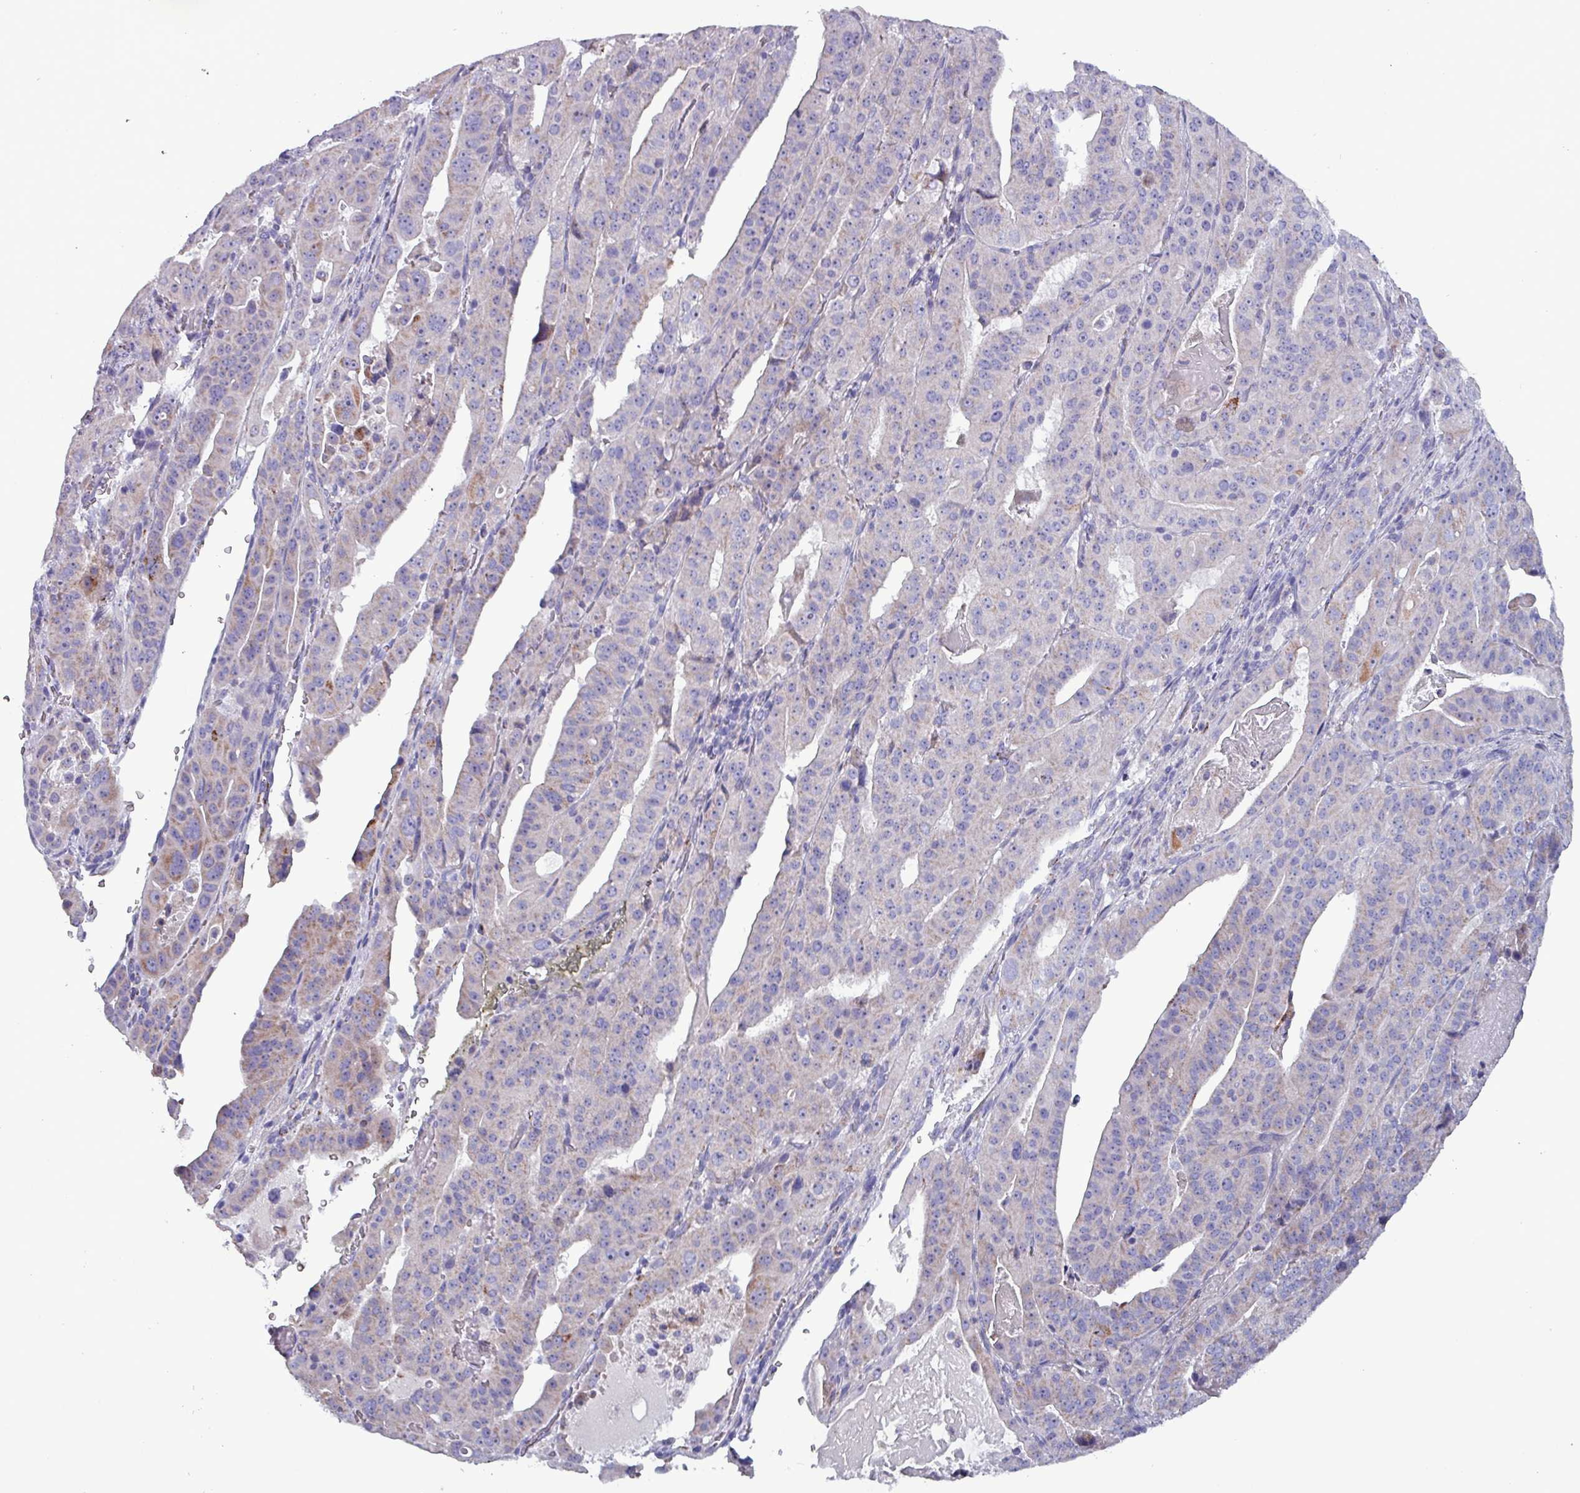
{"staining": {"intensity": "moderate", "quantity": "<25%", "location": "cytoplasmic/membranous"}, "tissue": "stomach cancer", "cell_type": "Tumor cells", "image_type": "cancer", "snomed": [{"axis": "morphology", "description": "Adenocarcinoma, NOS"}, {"axis": "topography", "description": "Stomach"}], "caption": "High-power microscopy captured an immunohistochemistry photomicrograph of stomach cancer, revealing moderate cytoplasmic/membranous positivity in about <25% of tumor cells.", "gene": "HSD3B7", "patient": {"sex": "male", "age": 48}}